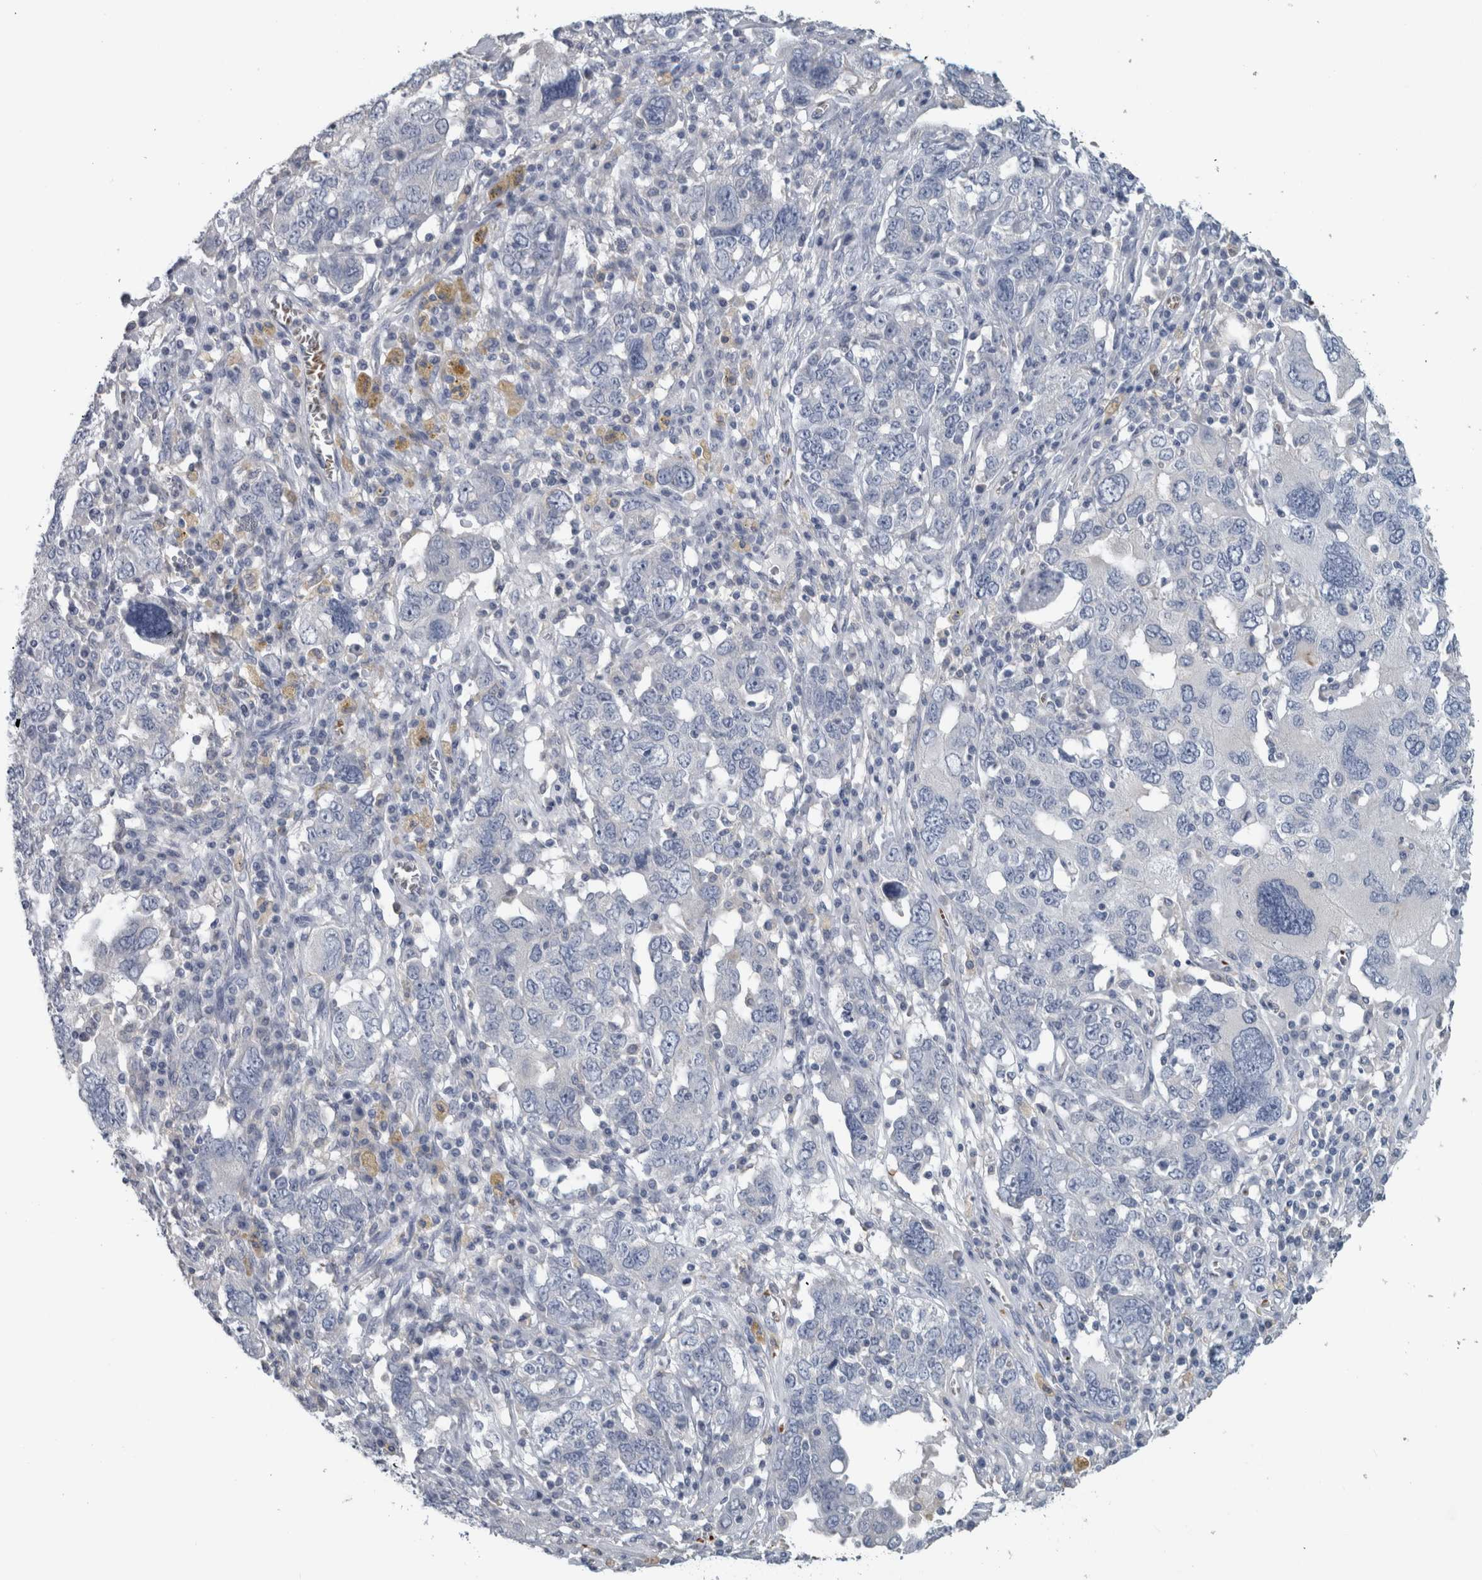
{"staining": {"intensity": "negative", "quantity": "none", "location": "none"}, "tissue": "ovarian cancer", "cell_type": "Tumor cells", "image_type": "cancer", "snomed": [{"axis": "morphology", "description": "Carcinoma, endometroid"}, {"axis": "topography", "description": "Ovary"}], "caption": "An image of endometroid carcinoma (ovarian) stained for a protein reveals no brown staining in tumor cells.", "gene": "SH3GL2", "patient": {"sex": "female", "age": 62}}